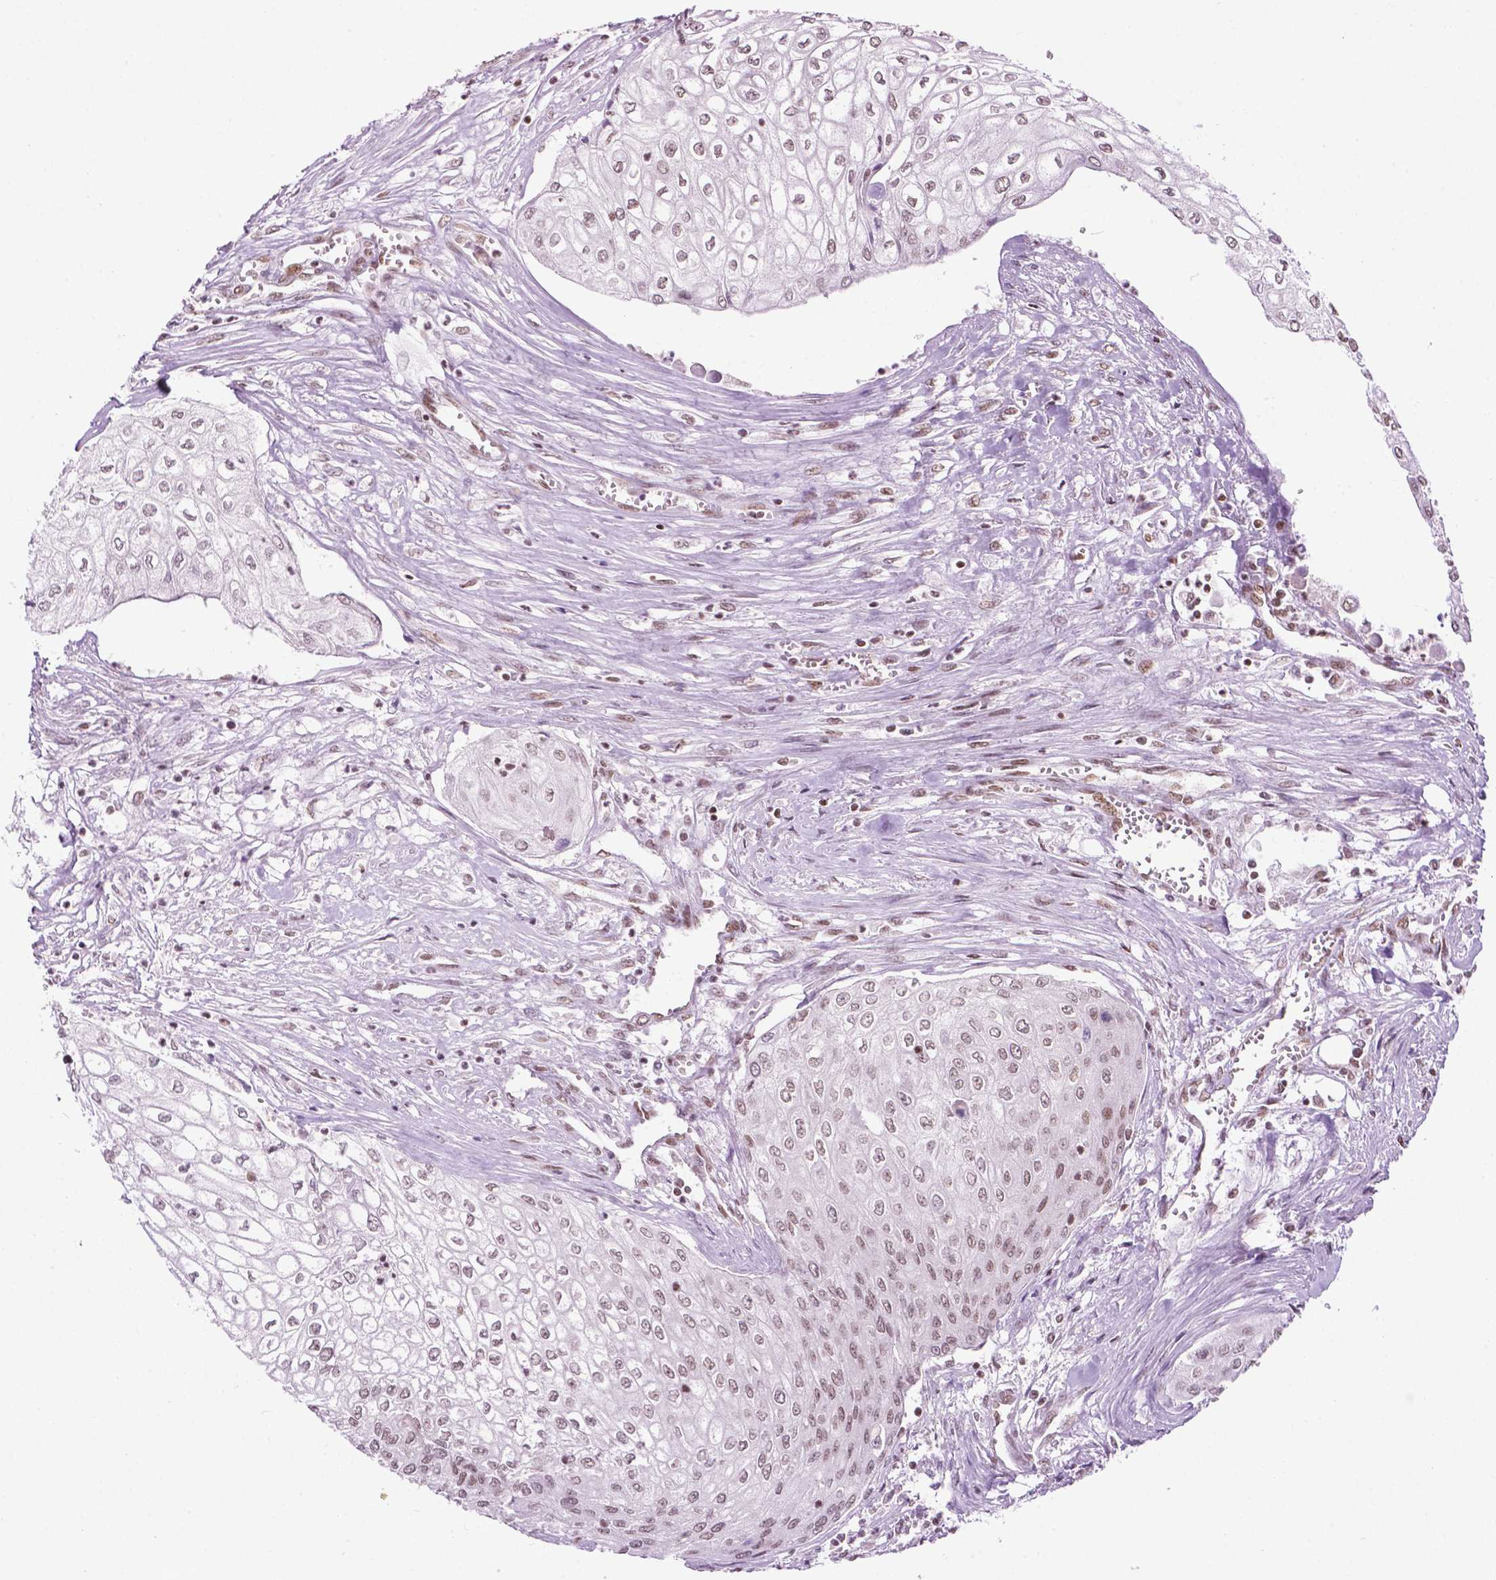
{"staining": {"intensity": "weak", "quantity": ">75%", "location": "nuclear"}, "tissue": "urothelial cancer", "cell_type": "Tumor cells", "image_type": "cancer", "snomed": [{"axis": "morphology", "description": "Urothelial carcinoma, High grade"}, {"axis": "topography", "description": "Urinary bladder"}], "caption": "Human urothelial carcinoma (high-grade) stained for a protein (brown) shows weak nuclear positive expression in approximately >75% of tumor cells.", "gene": "COL23A1", "patient": {"sex": "male", "age": 62}}